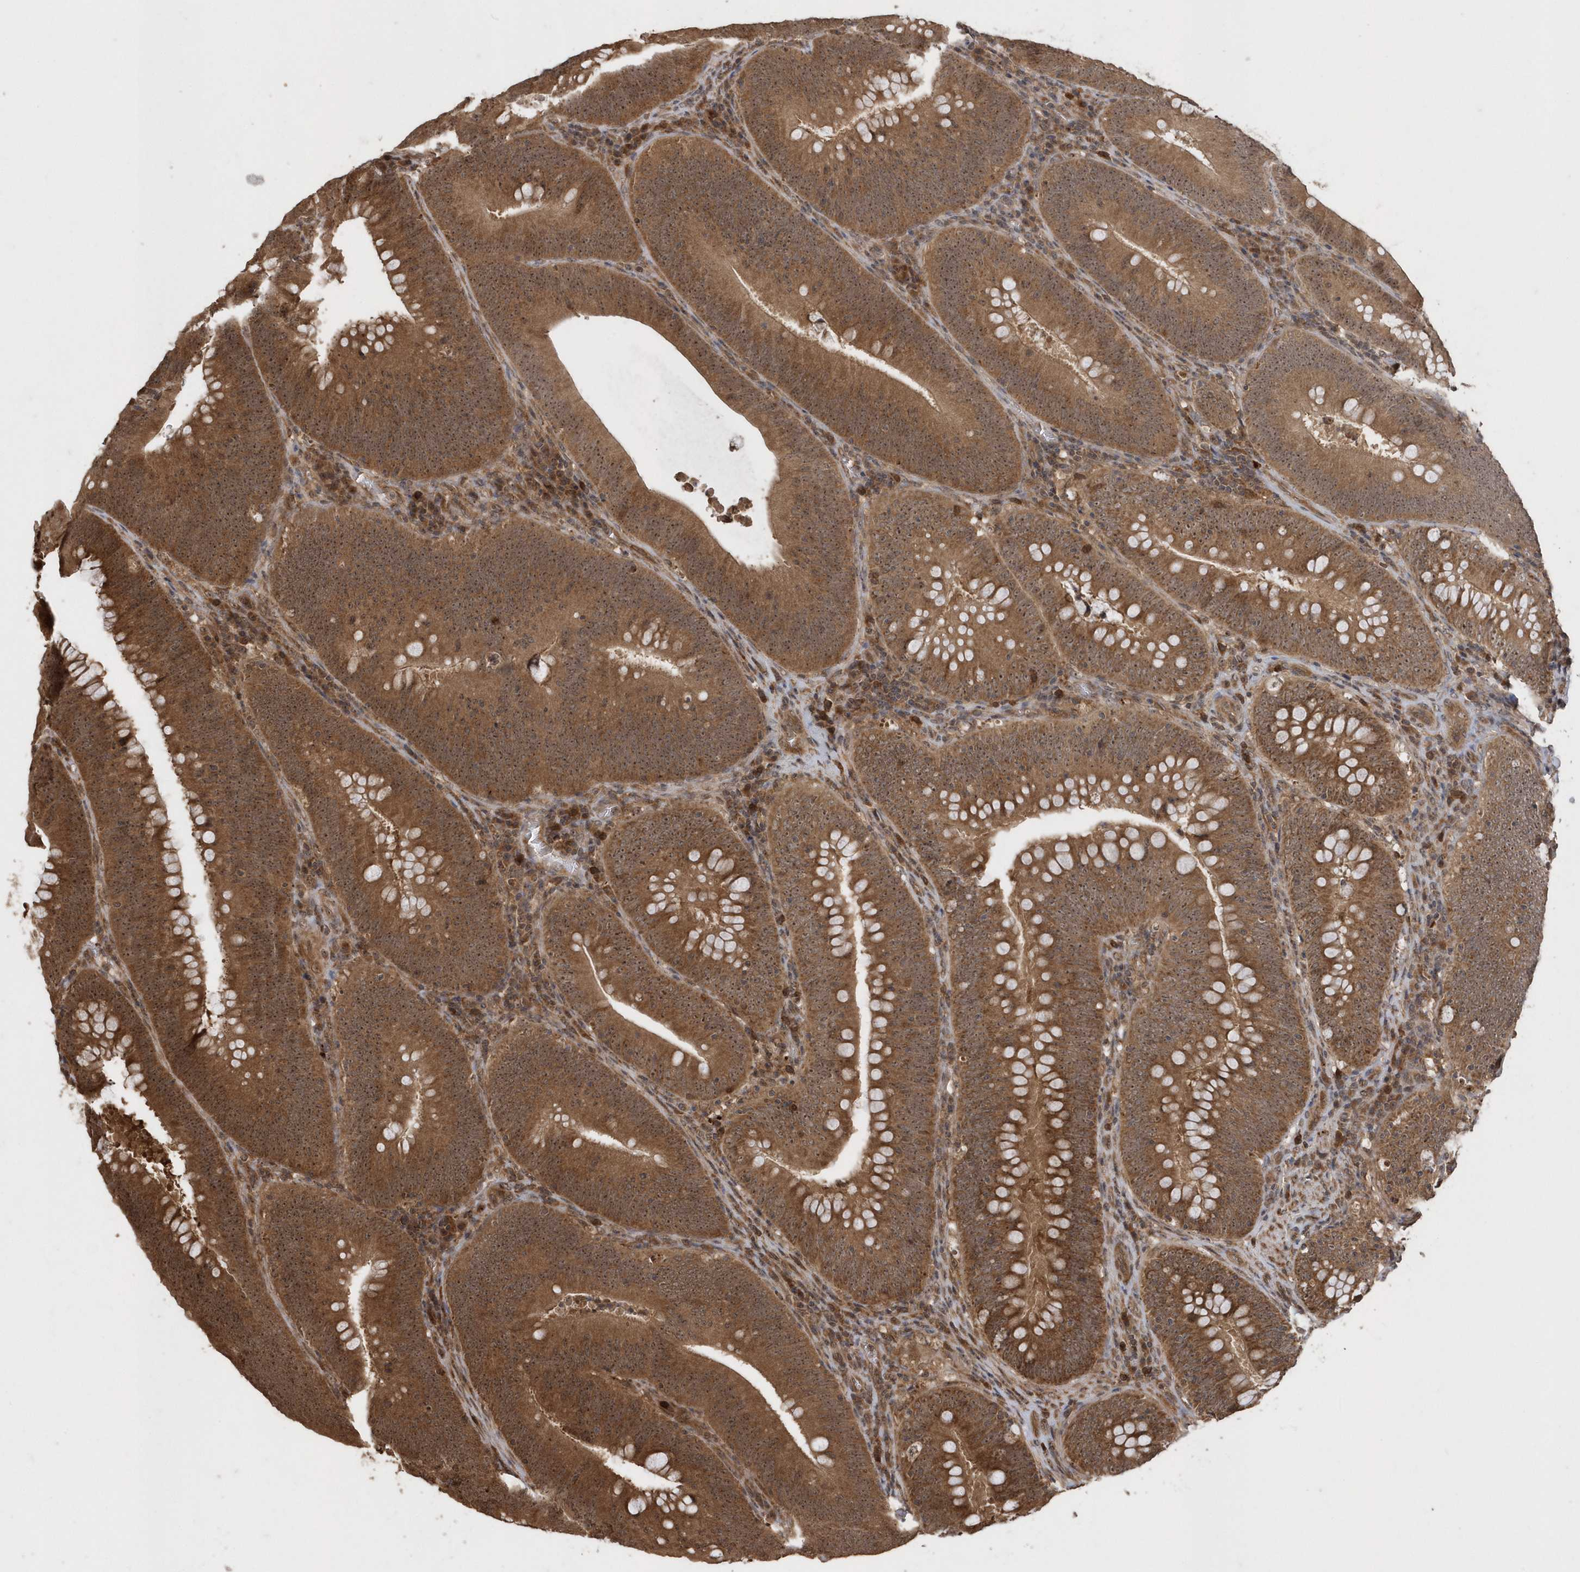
{"staining": {"intensity": "moderate", "quantity": ">75%", "location": "cytoplasmic/membranous"}, "tissue": "colorectal cancer", "cell_type": "Tumor cells", "image_type": "cancer", "snomed": [{"axis": "morphology", "description": "Normal tissue, NOS"}, {"axis": "topography", "description": "Colon"}], "caption": "Colorectal cancer stained for a protein reveals moderate cytoplasmic/membranous positivity in tumor cells.", "gene": "WASHC5", "patient": {"sex": "female", "age": 82}}